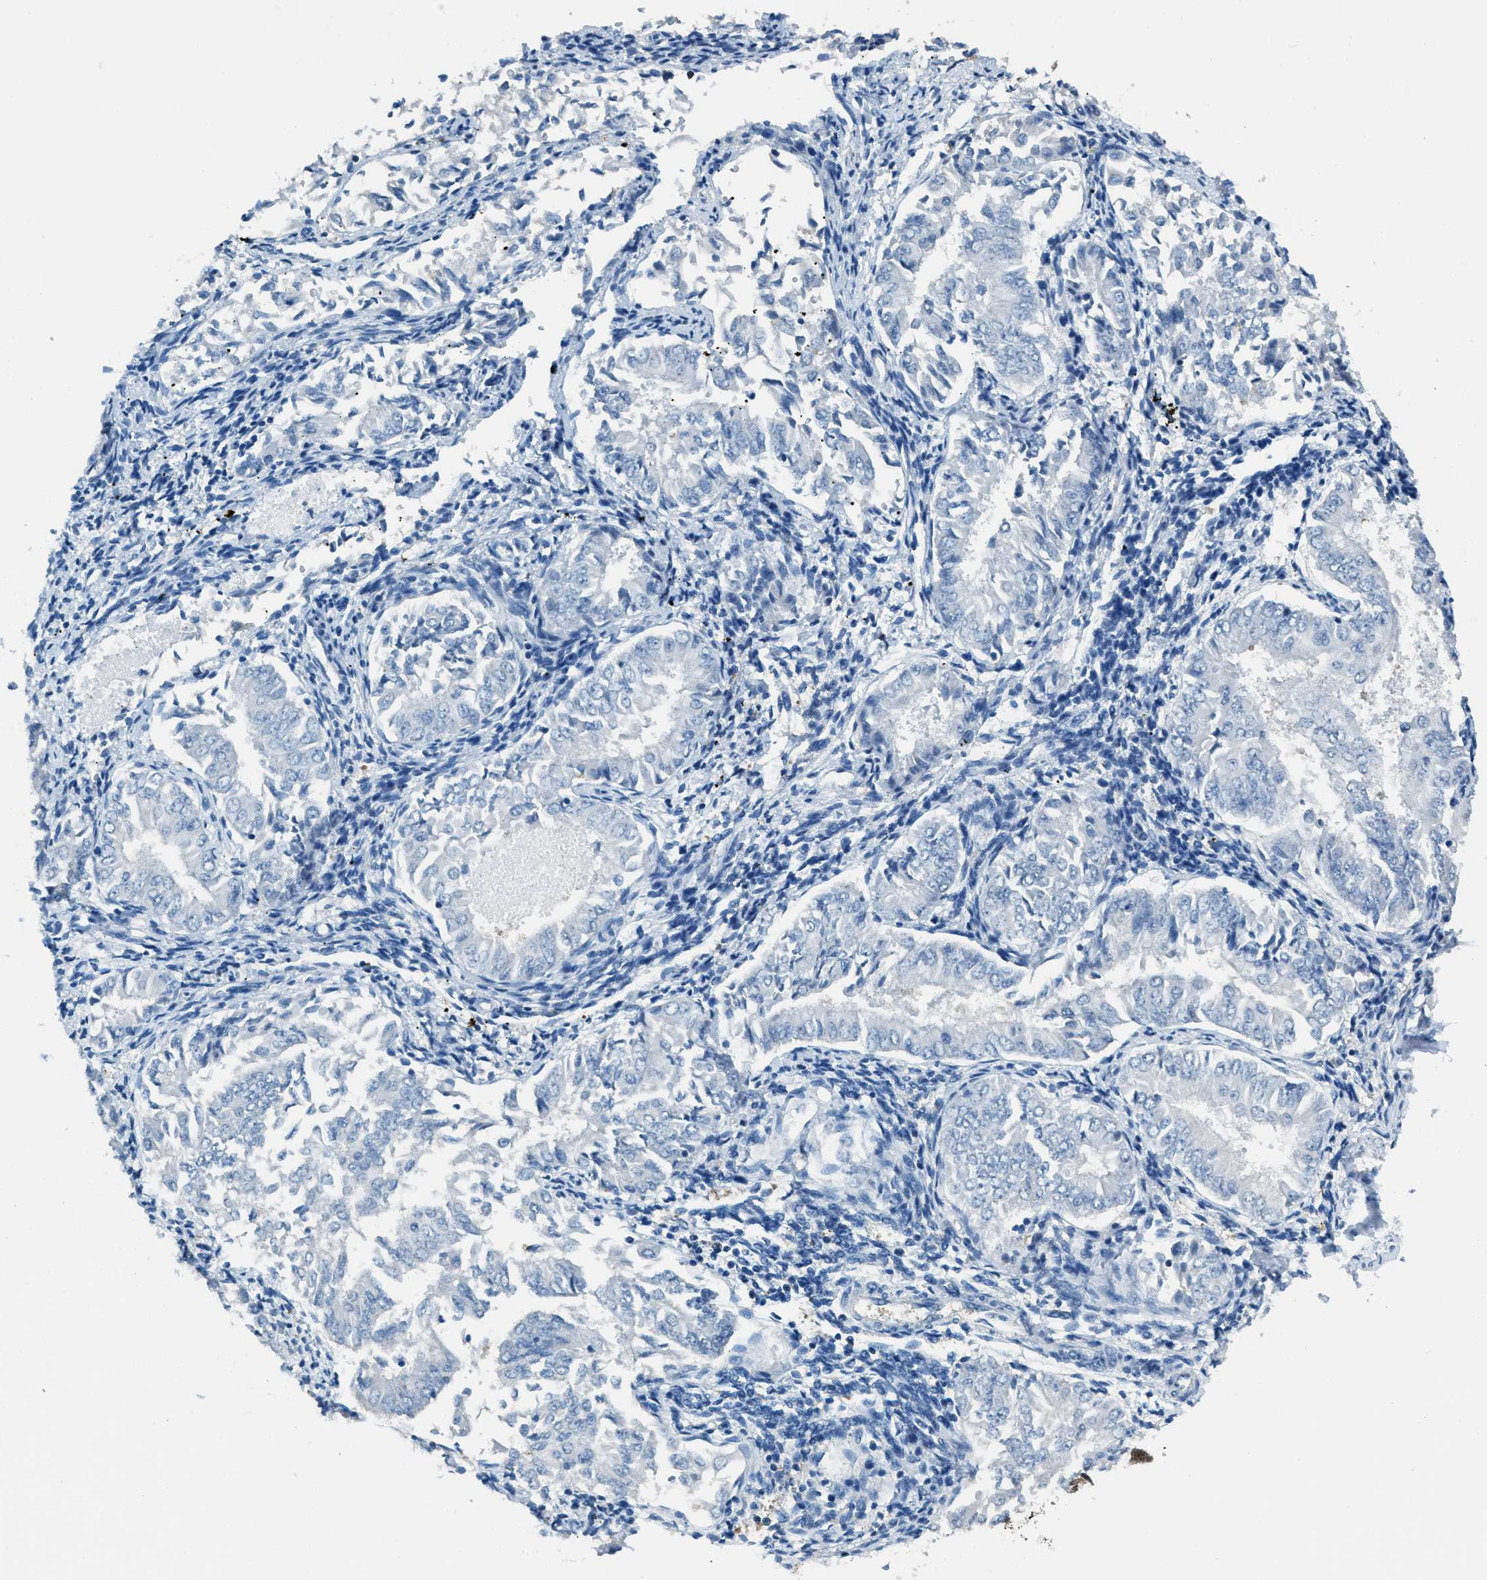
{"staining": {"intensity": "negative", "quantity": "none", "location": "none"}, "tissue": "endometrial cancer", "cell_type": "Tumor cells", "image_type": "cancer", "snomed": [{"axis": "morphology", "description": "Adenocarcinoma, NOS"}, {"axis": "topography", "description": "Endometrium"}], "caption": "The photomicrograph demonstrates no staining of tumor cells in endometrial cancer (adenocarcinoma). (Immunohistochemistry (ihc), brightfield microscopy, high magnification).", "gene": "OGFR", "patient": {"sex": "female", "age": 53}}